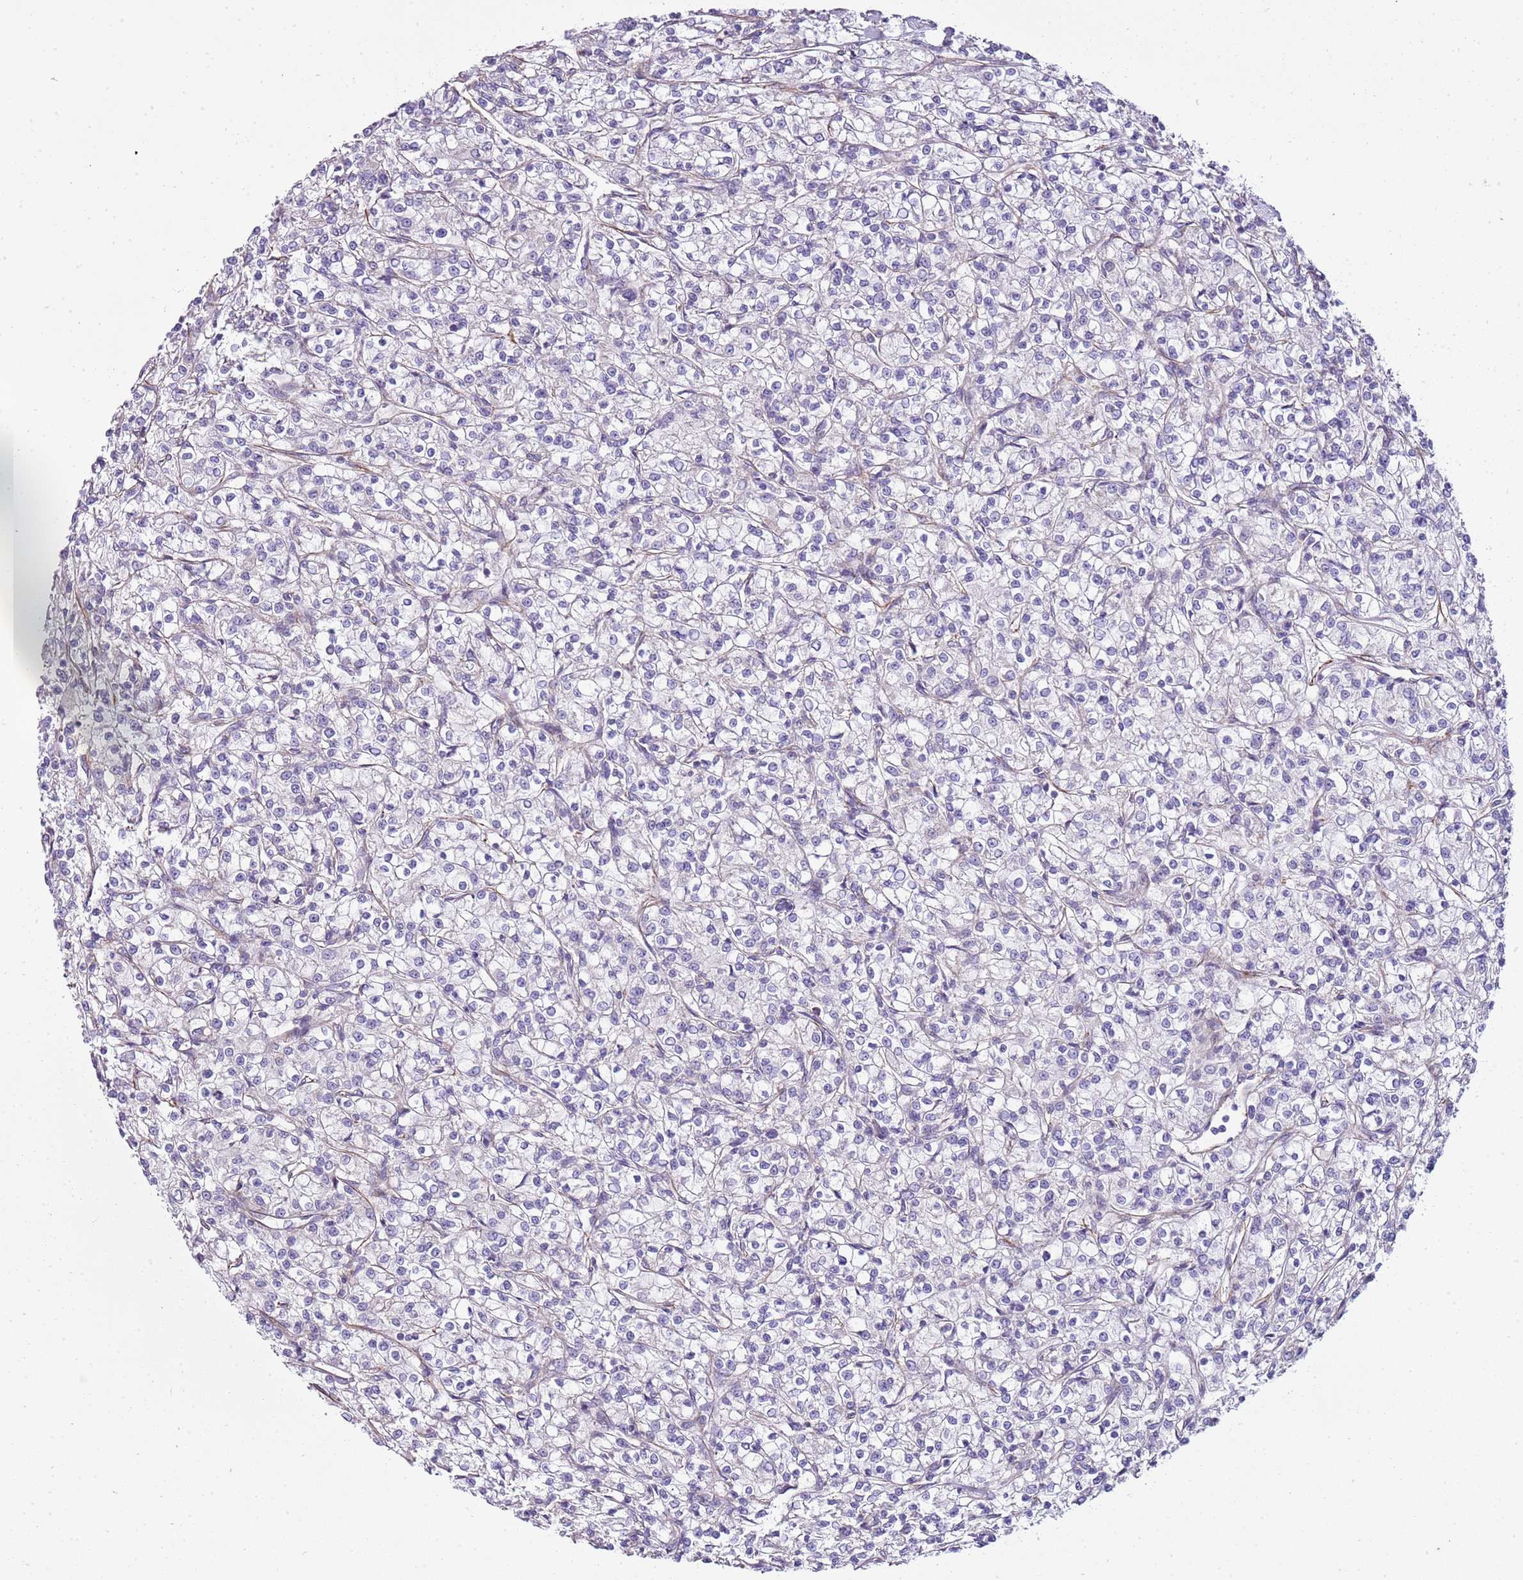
{"staining": {"intensity": "negative", "quantity": "none", "location": "none"}, "tissue": "renal cancer", "cell_type": "Tumor cells", "image_type": "cancer", "snomed": [{"axis": "morphology", "description": "Adenocarcinoma, NOS"}, {"axis": "topography", "description": "Kidney"}], "caption": "There is no significant positivity in tumor cells of renal cancer.", "gene": "ZNF786", "patient": {"sex": "female", "age": 59}}